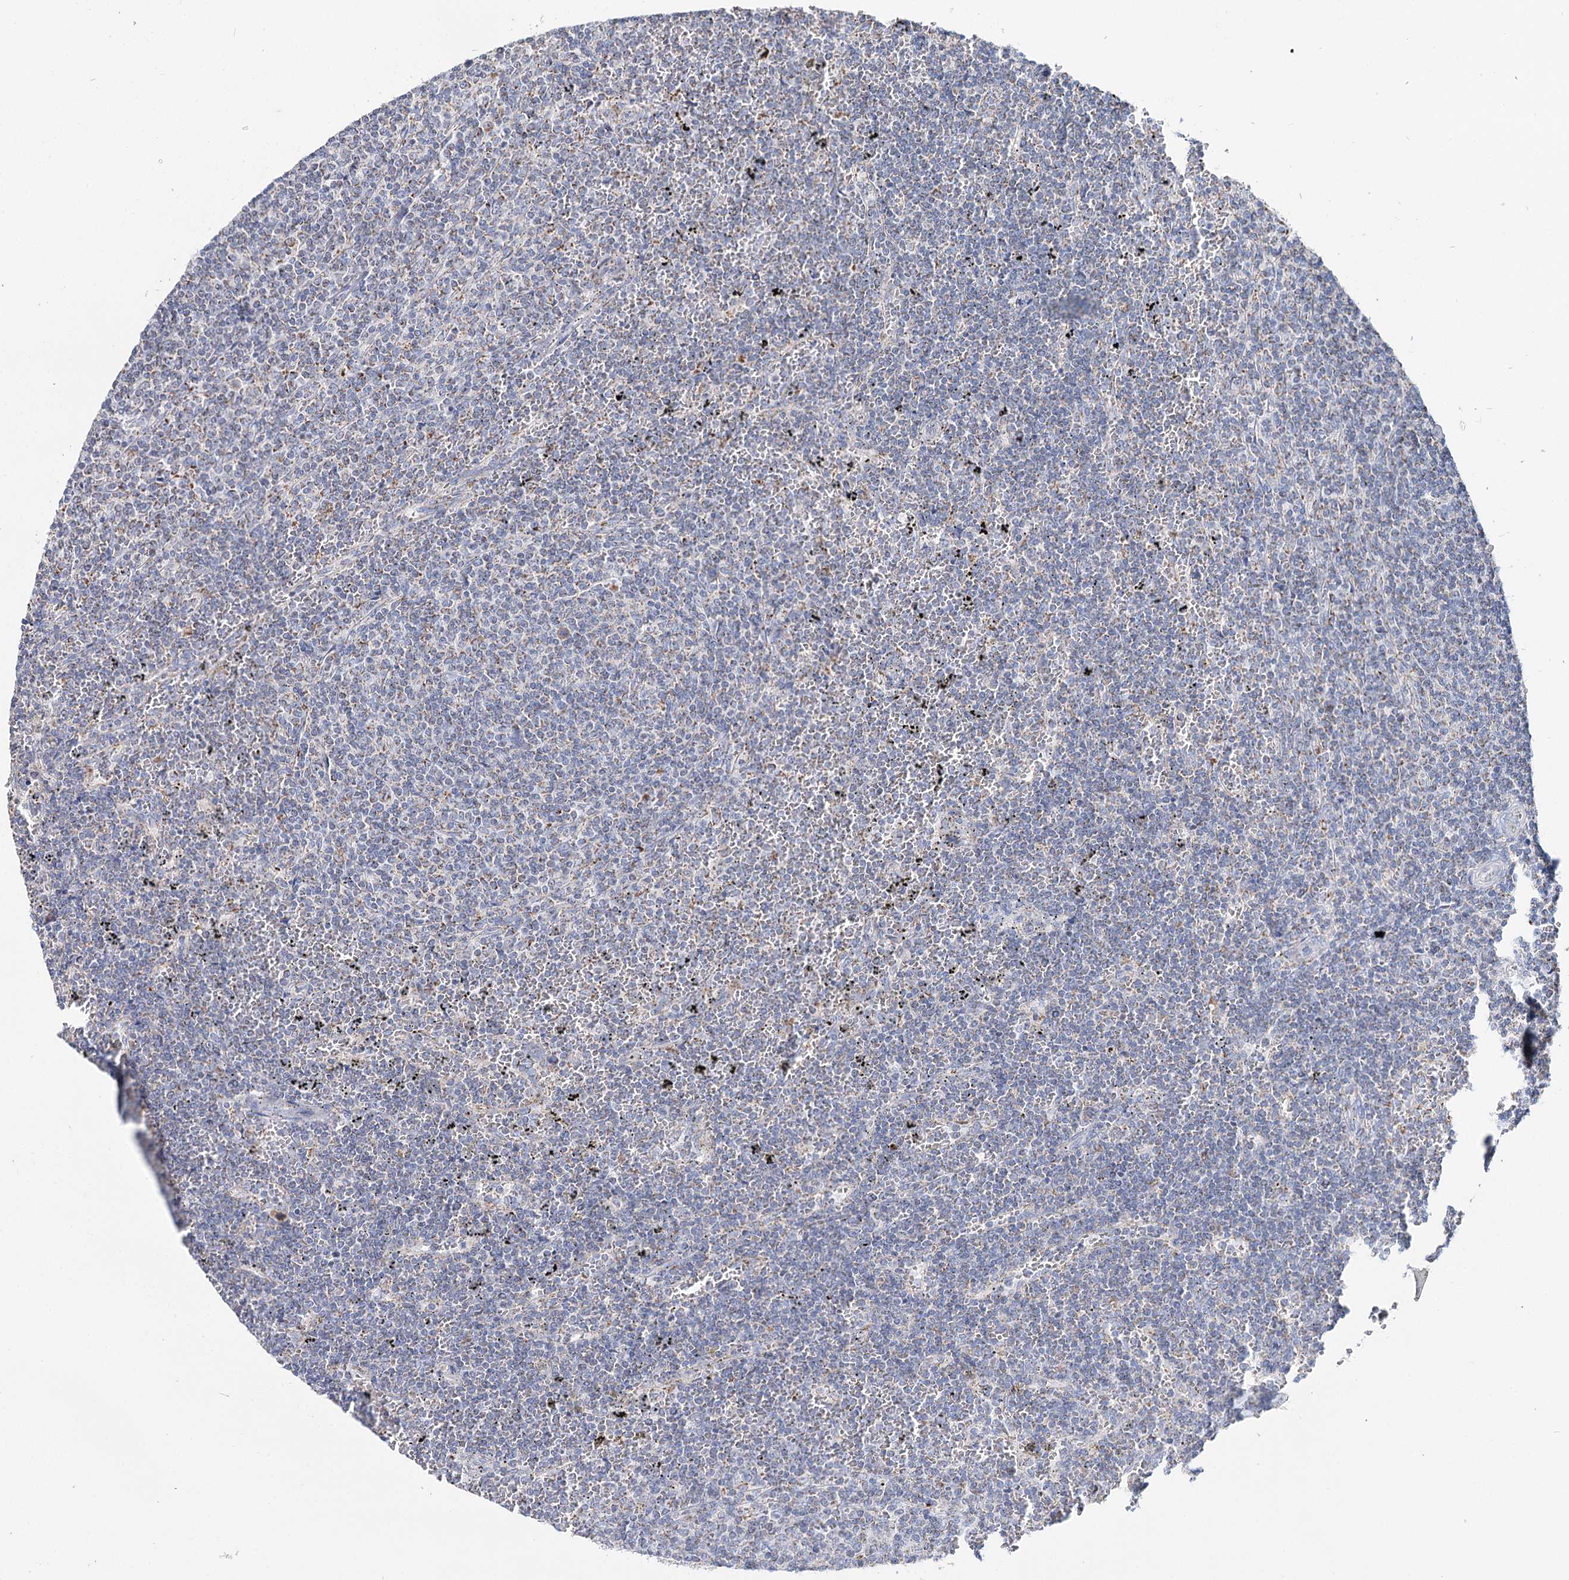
{"staining": {"intensity": "negative", "quantity": "none", "location": "none"}, "tissue": "lymphoma", "cell_type": "Tumor cells", "image_type": "cancer", "snomed": [{"axis": "morphology", "description": "Malignant lymphoma, non-Hodgkin's type, Low grade"}, {"axis": "topography", "description": "Spleen"}], "caption": "Immunohistochemistry histopathology image of lymphoma stained for a protein (brown), which demonstrates no staining in tumor cells.", "gene": "MCCC2", "patient": {"sex": "female", "age": 50}}